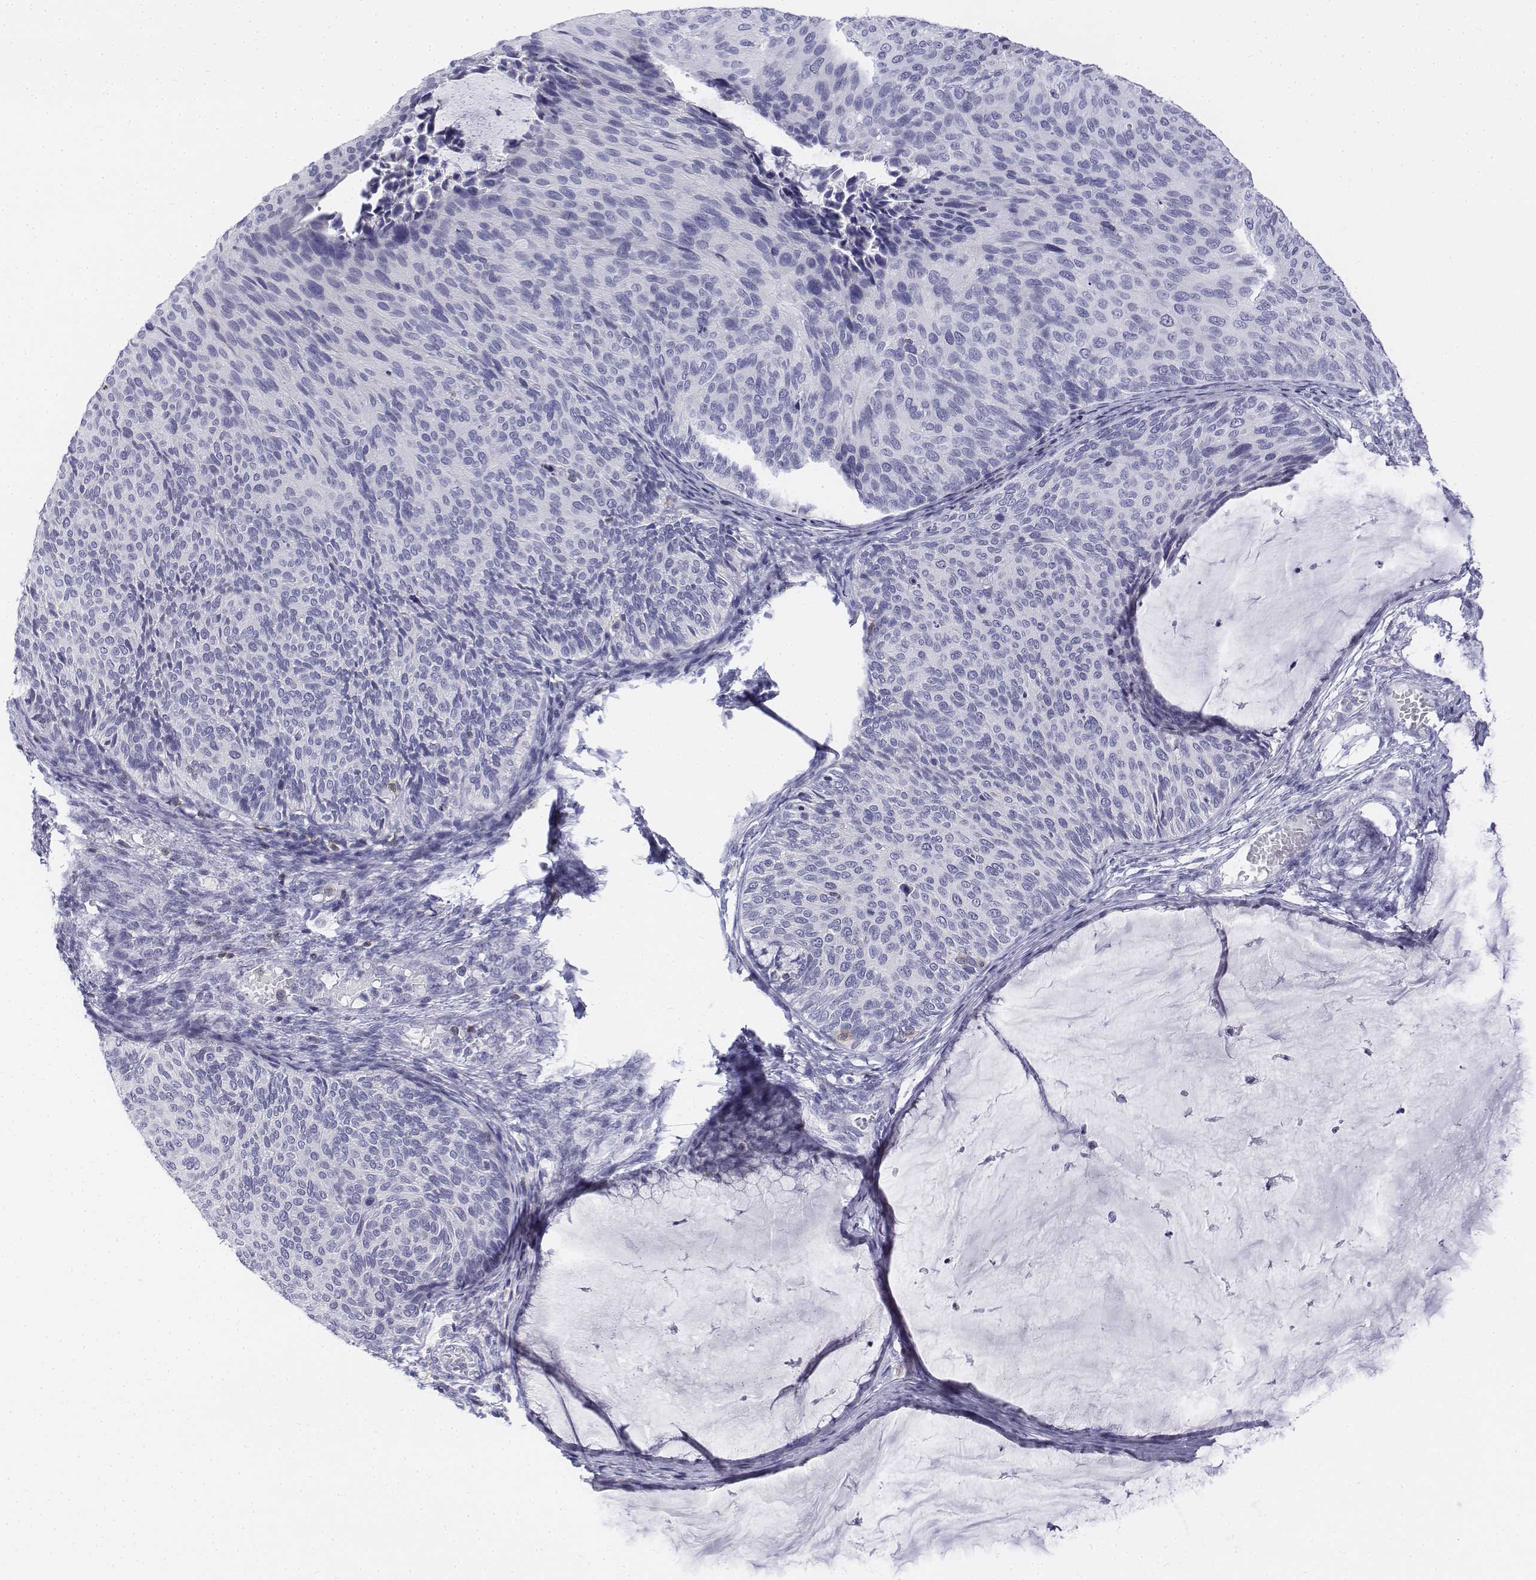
{"staining": {"intensity": "negative", "quantity": "none", "location": "none"}, "tissue": "cervical cancer", "cell_type": "Tumor cells", "image_type": "cancer", "snomed": [{"axis": "morphology", "description": "Squamous cell carcinoma, NOS"}, {"axis": "topography", "description": "Cervix"}], "caption": "Immunohistochemistry of cervical cancer demonstrates no positivity in tumor cells.", "gene": "CD3E", "patient": {"sex": "female", "age": 36}}